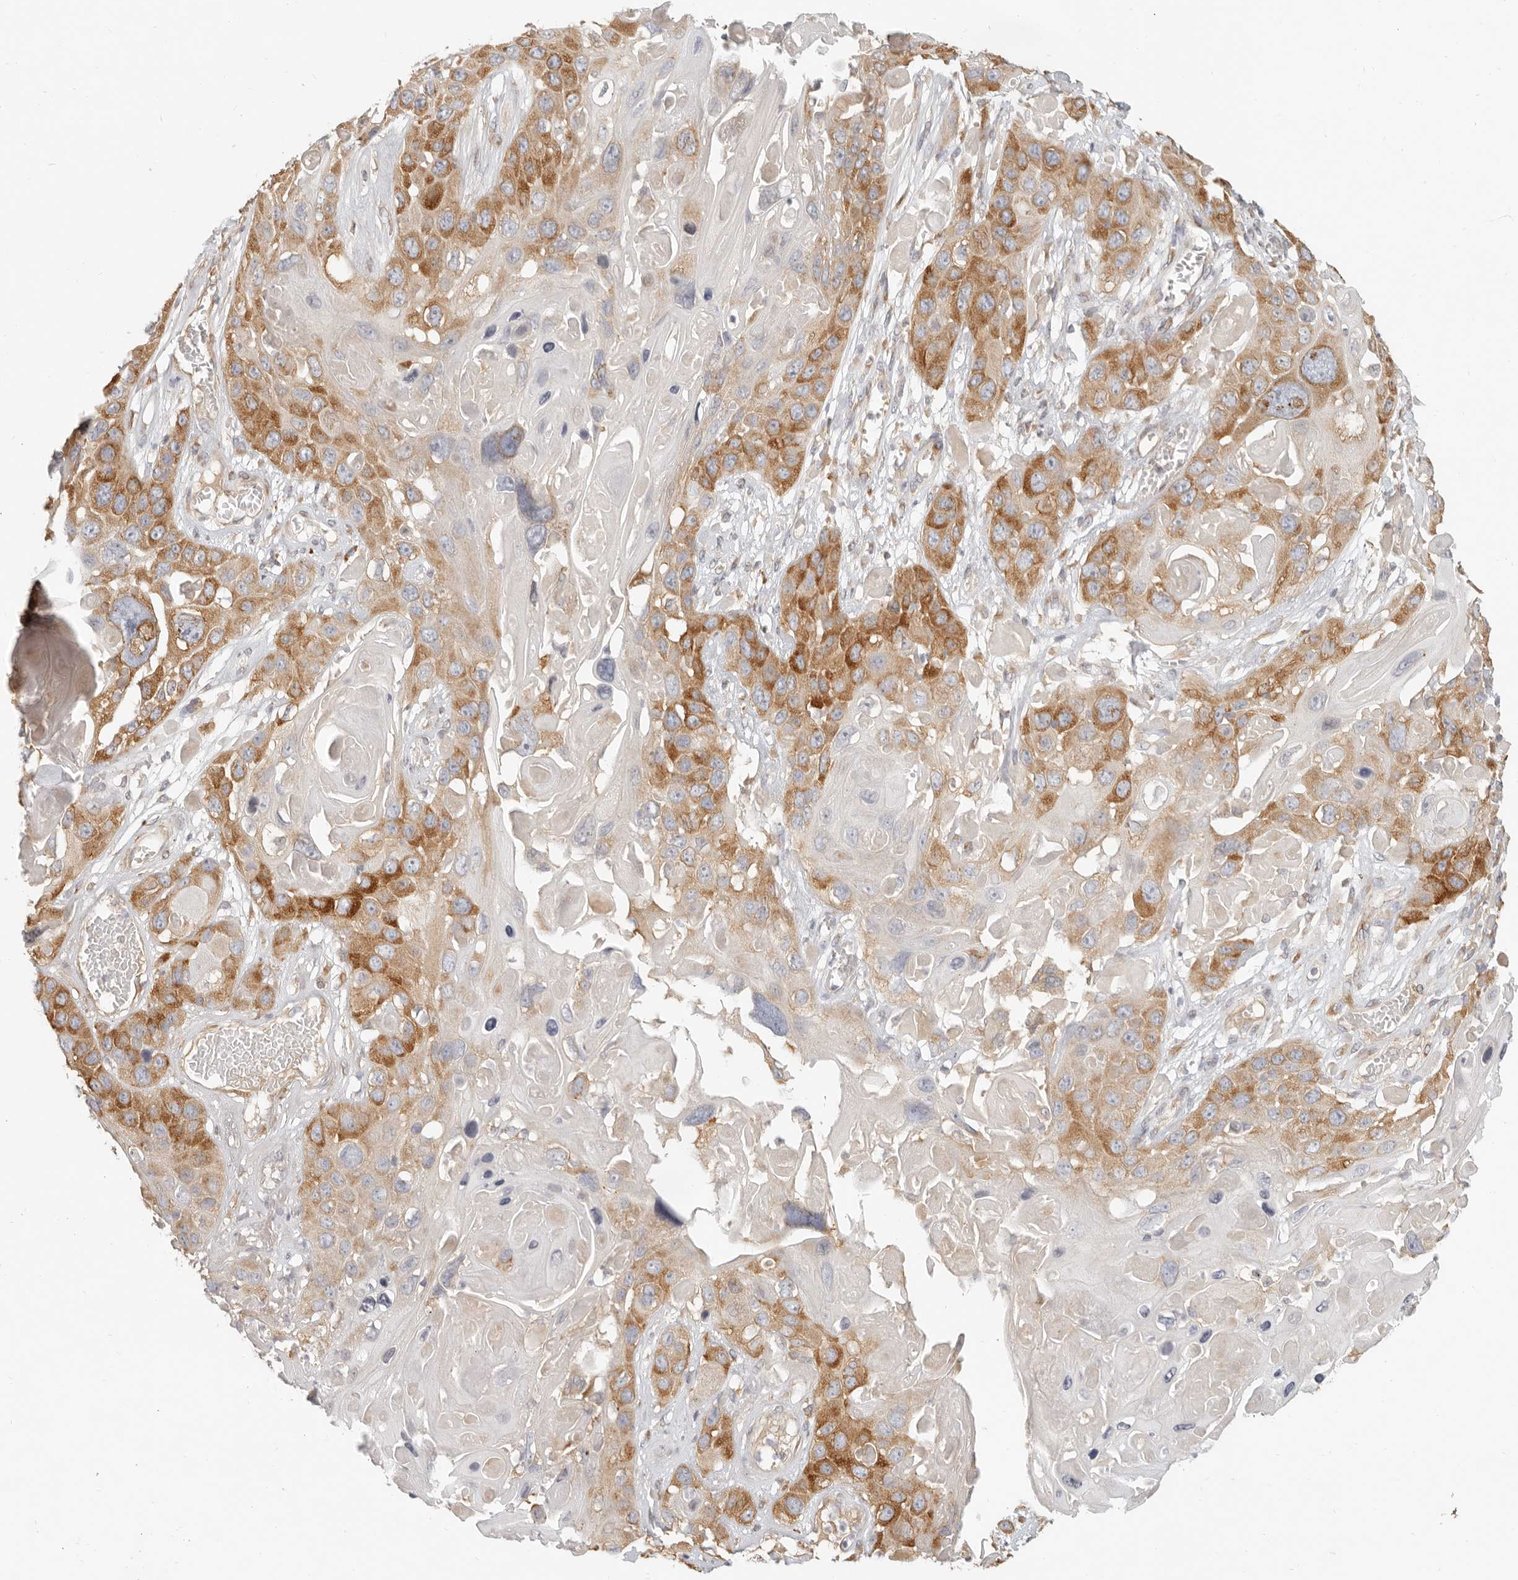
{"staining": {"intensity": "strong", "quantity": "25%-75%", "location": "cytoplasmic/membranous"}, "tissue": "skin cancer", "cell_type": "Tumor cells", "image_type": "cancer", "snomed": [{"axis": "morphology", "description": "Squamous cell carcinoma, NOS"}, {"axis": "topography", "description": "Skin"}], "caption": "Protein expression analysis of human skin squamous cell carcinoma reveals strong cytoplasmic/membranous expression in about 25%-75% of tumor cells.", "gene": "PABPC4", "patient": {"sex": "male", "age": 55}}